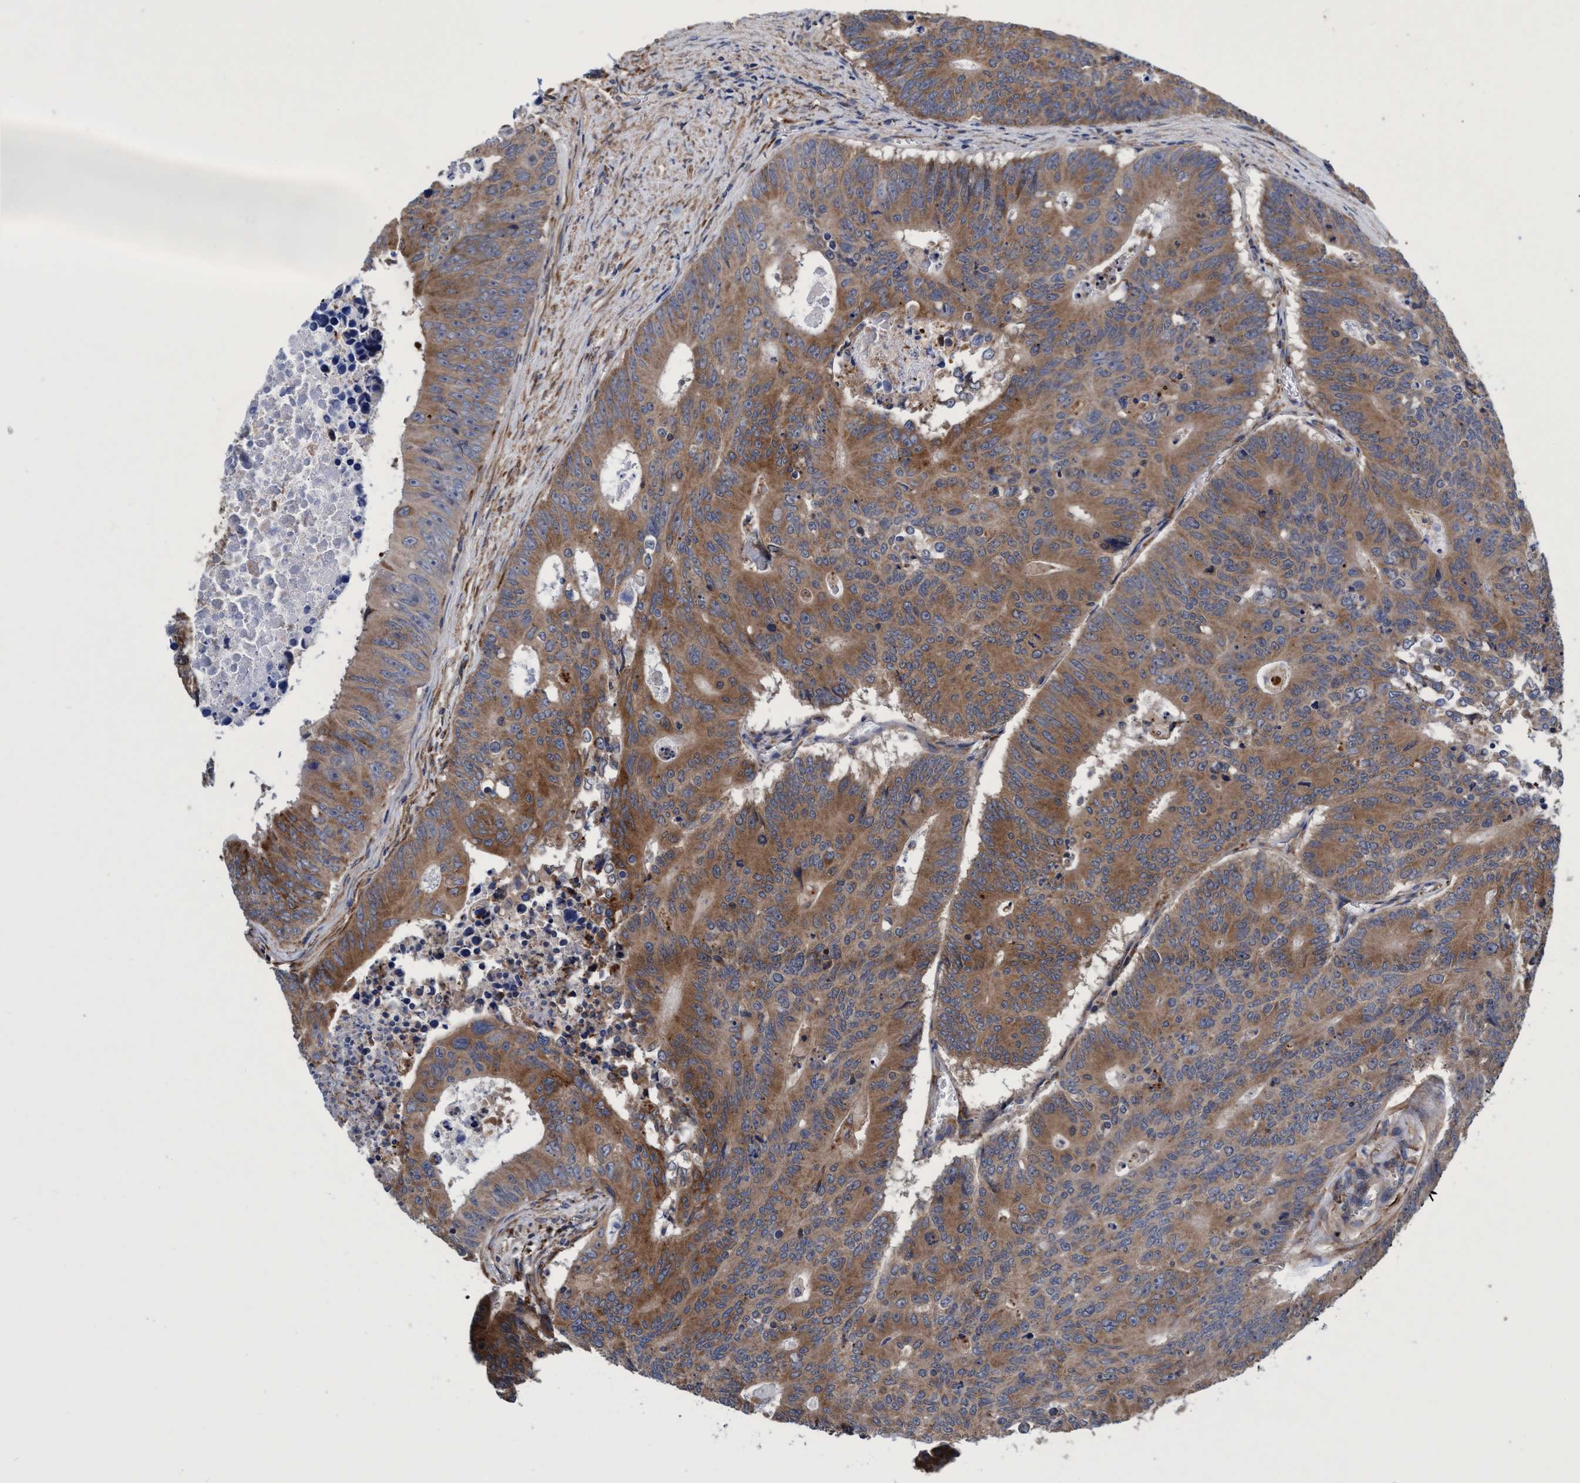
{"staining": {"intensity": "moderate", "quantity": ">75%", "location": "cytoplasmic/membranous"}, "tissue": "colorectal cancer", "cell_type": "Tumor cells", "image_type": "cancer", "snomed": [{"axis": "morphology", "description": "Adenocarcinoma, NOS"}, {"axis": "topography", "description": "Colon"}], "caption": "Colorectal cancer tissue demonstrates moderate cytoplasmic/membranous positivity in approximately >75% of tumor cells, visualized by immunohistochemistry.", "gene": "CALCOCO2", "patient": {"sex": "male", "age": 87}}